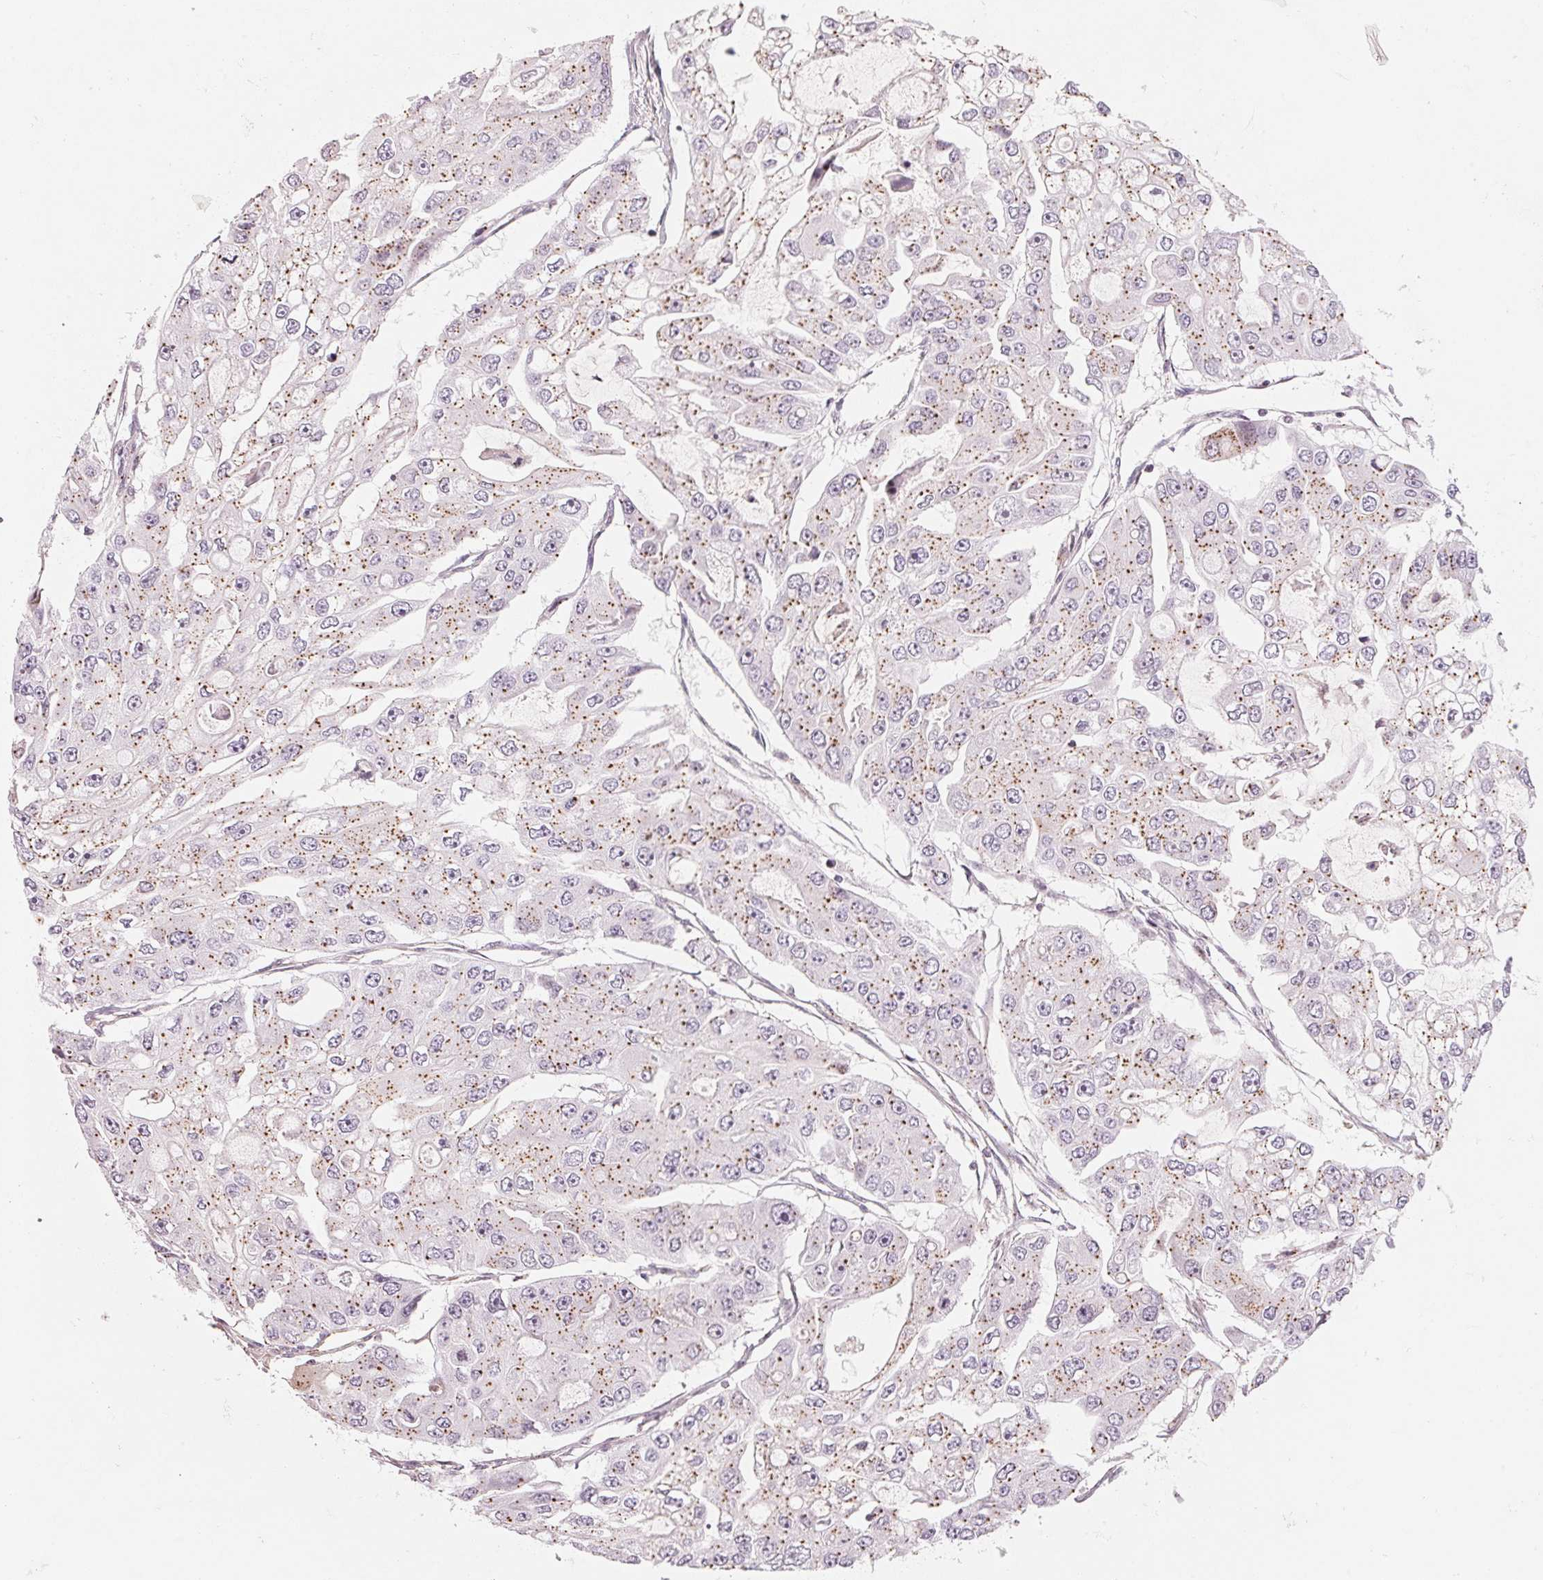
{"staining": {"intensity": "moderate", "quantity": ">75%", "location": "cytoplasmic/membranous"}, "tissue": "ovarian cancer", "cell_type": "Tumor cells", "image_type": "cancer", "snomed": [{"axis": "morphology", "description": "Cystadenocarcinoma, serous, NOS"}, {"axis": "topography", "description": "Ovary"}], "caption": "Protein staining reveals moderate cytoplasmic/membranous staining in approximately >75% of tumor cells in serous cystadenocarcinoma (ovarian).", "gene": "SLC17A4", "patient": {"sex": "female", "age": 56}}